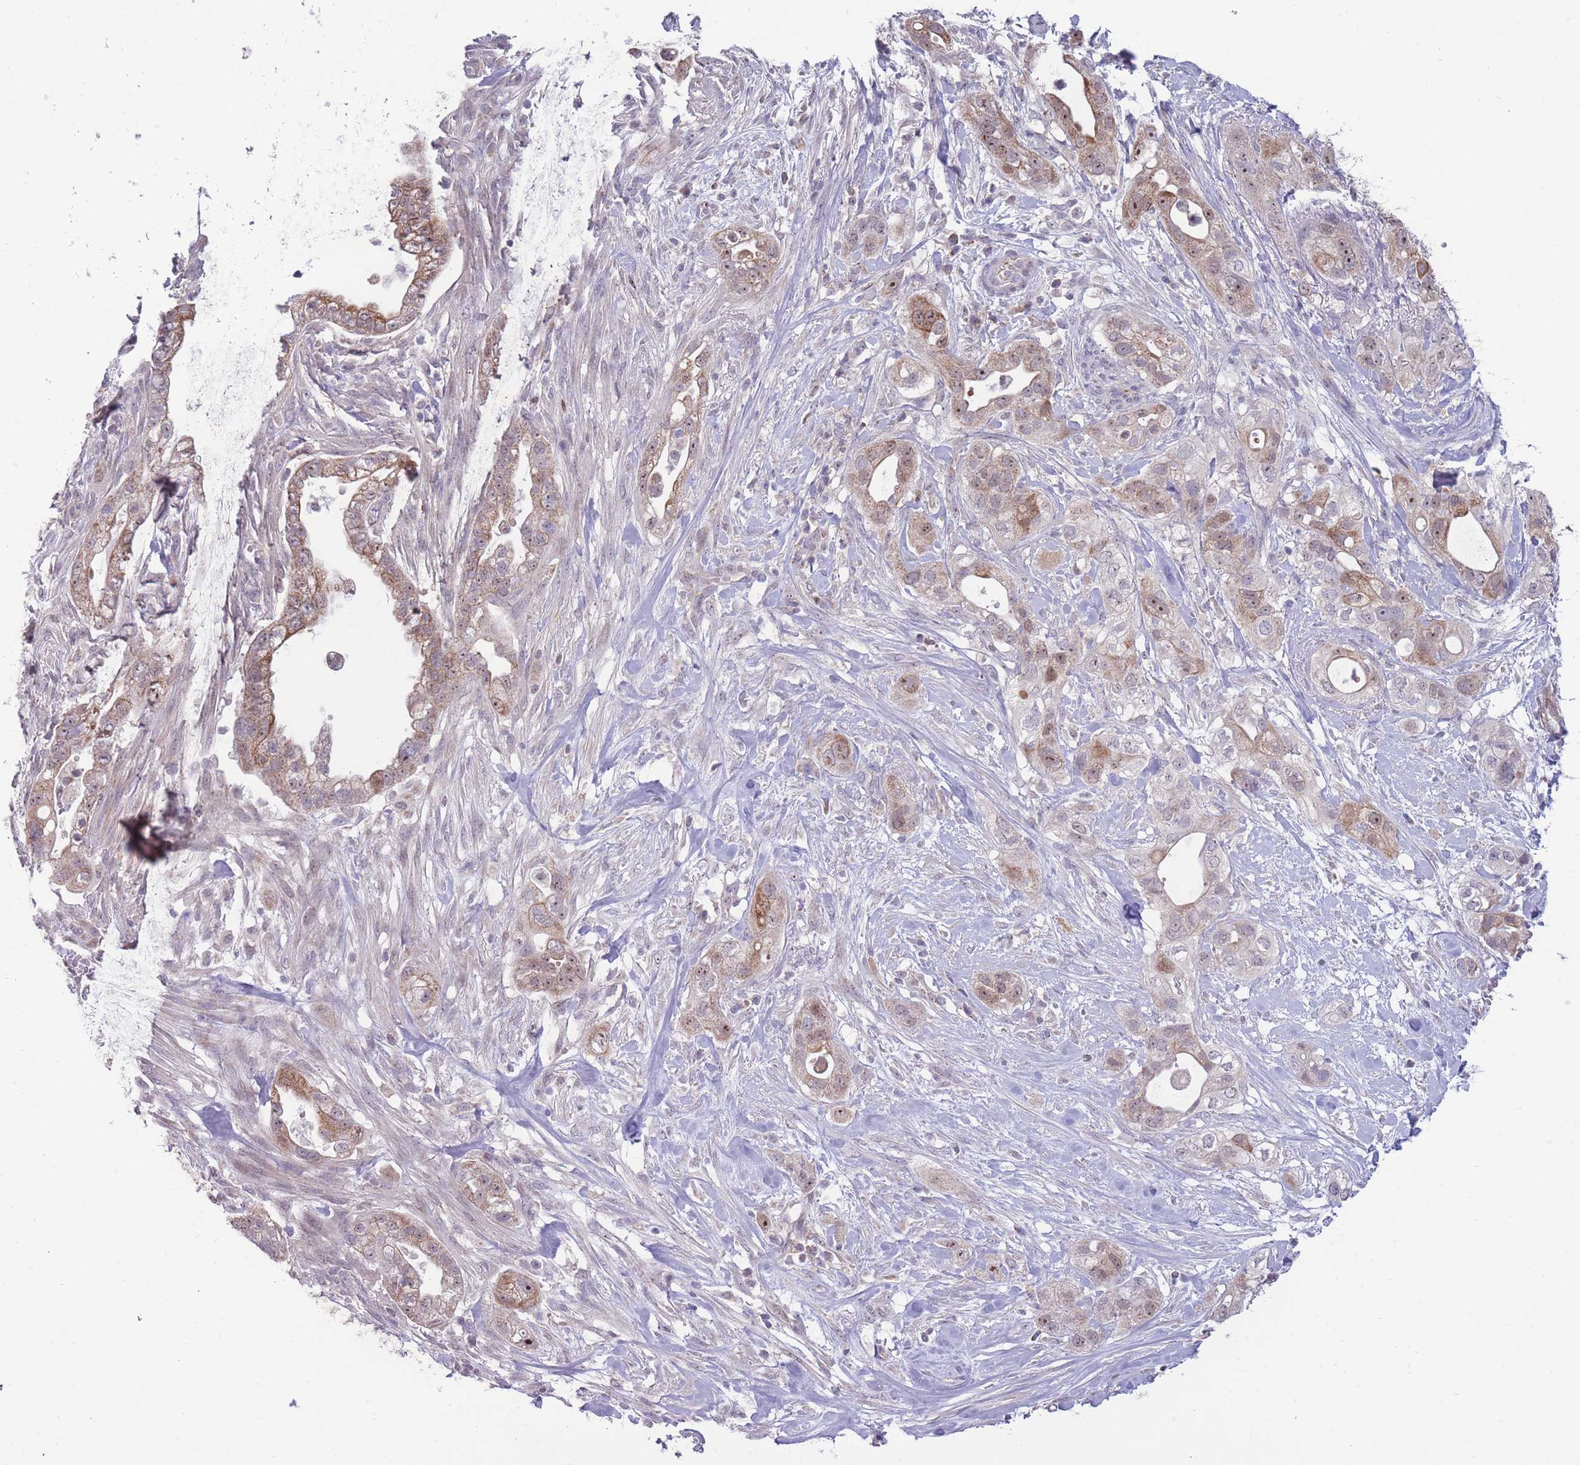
{"staining": {"intensity": "moderate", "quantity": ">75%", "location": "cytoplasmic/membranous,nuclear"}, "tissue": "pancreatic cancer", "cell_type": "Tumor cells", "image_type": "cancer", "snomed": [{"axis": "morphology", "description": "Adenocarcinoma, NOS"}, {"axis": "topography", "description": "Pancreas"}], "caption": "An image of pancreatic adenocarcinoma stained for a protein shows moderate cytoplasmic/membranous and nuclear brown staining in tumor cells.", "gene": "MCIDAS", "patient": {"sex": "male", "age": 44}}